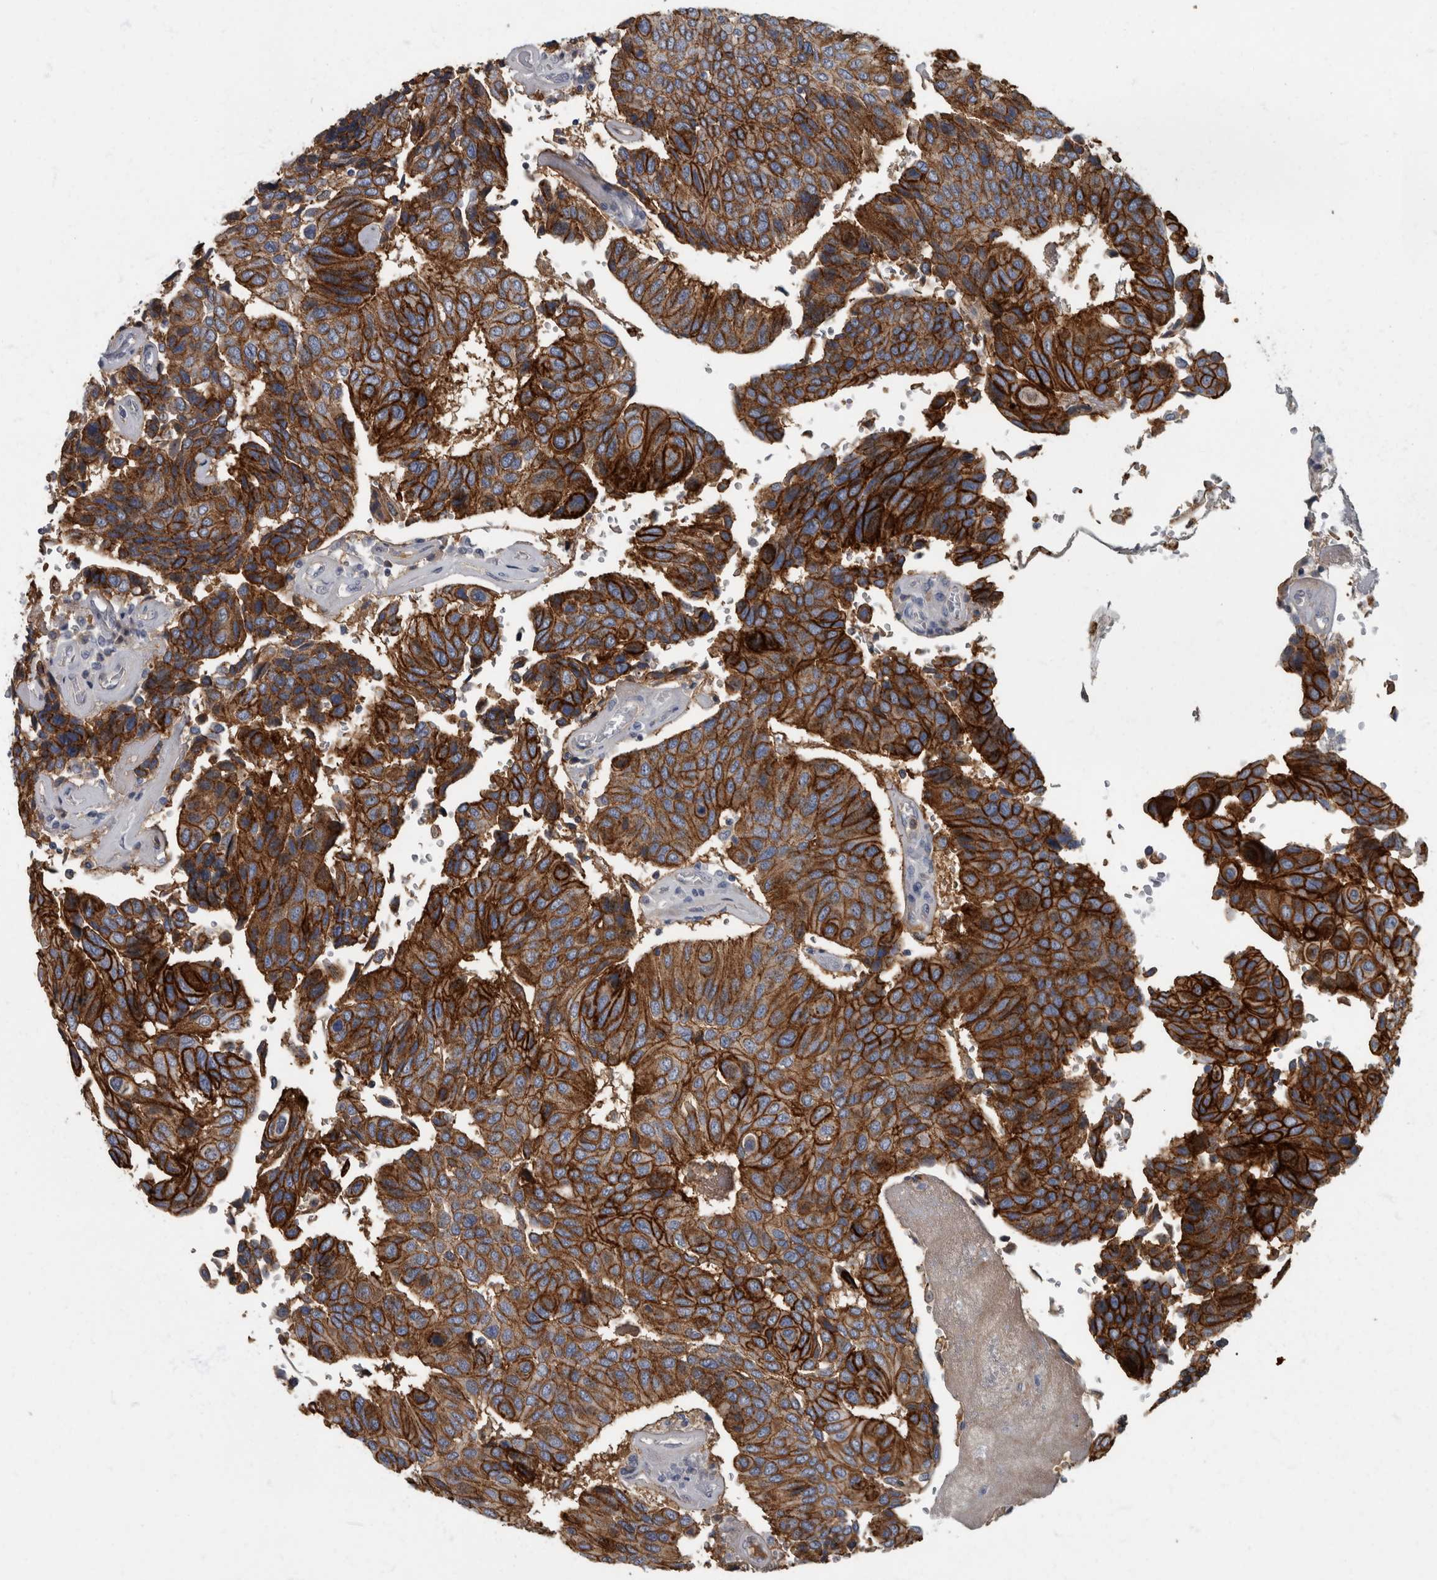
{"staining": {"intensity": "strong", "quantity": ">75%", "location": "cytoplasmic/membranous"}, "tissue": "urothelial cancer", "cell_type": "Tumor cells", "image_type": "cancer", "snomed": [{"axis": "morphology", "description": "Urothelial carcinoma, High grade"}, {"axis": "topography", "description": "Urinary bladder"}], "caption": "Strong cytoplasmic/membranous expression is identified in approximately >75% of tumor cells in urothelial cancer.", "gene": "DSG2", "patient": {"sex": "male", "age": 66}}